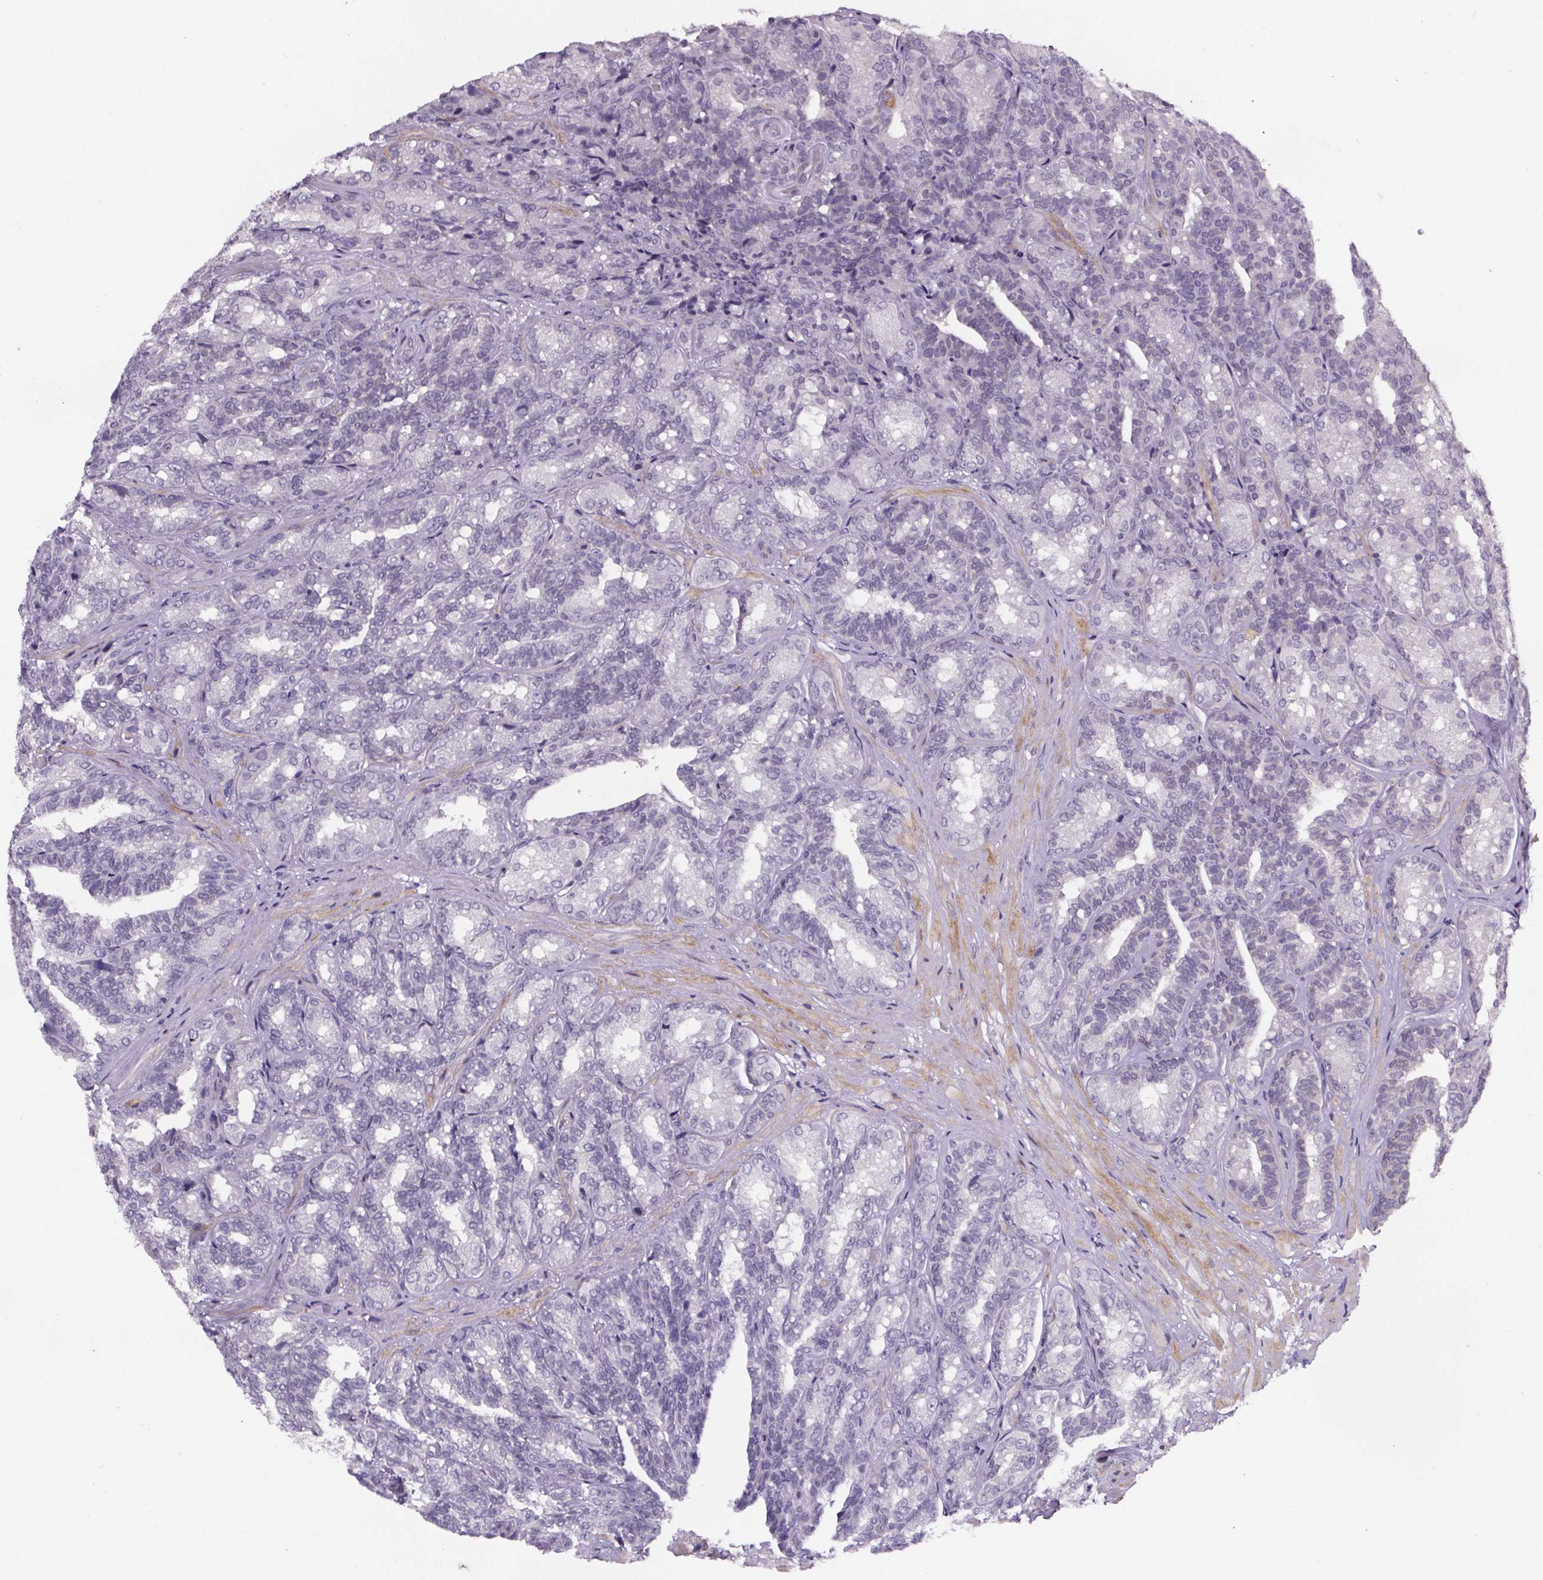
{"staining": {"intensity": "negative", "quantity": "none", "location": "none"}, "tissue": "seminal vesicle", "cell_type": "Glandular cells", "image_type": "normal", "snomed": [{"axis": "morphology", "description": "Normal tissue, NOS"}, {"axis": "topography", "description": "Seminal veicle"}], "caption": "IHC photomicrograph of normal seminal vesicle stained for a protein (brown), which shows no staining in glandular cells. The staining was performed using DAB to visualize the protein expression in brown, while the nuclei were stained in blue with hematoxylin (Magnification: 20x).", "gene": "TTC12", "patient": {"sex": "male", "age": 68}}